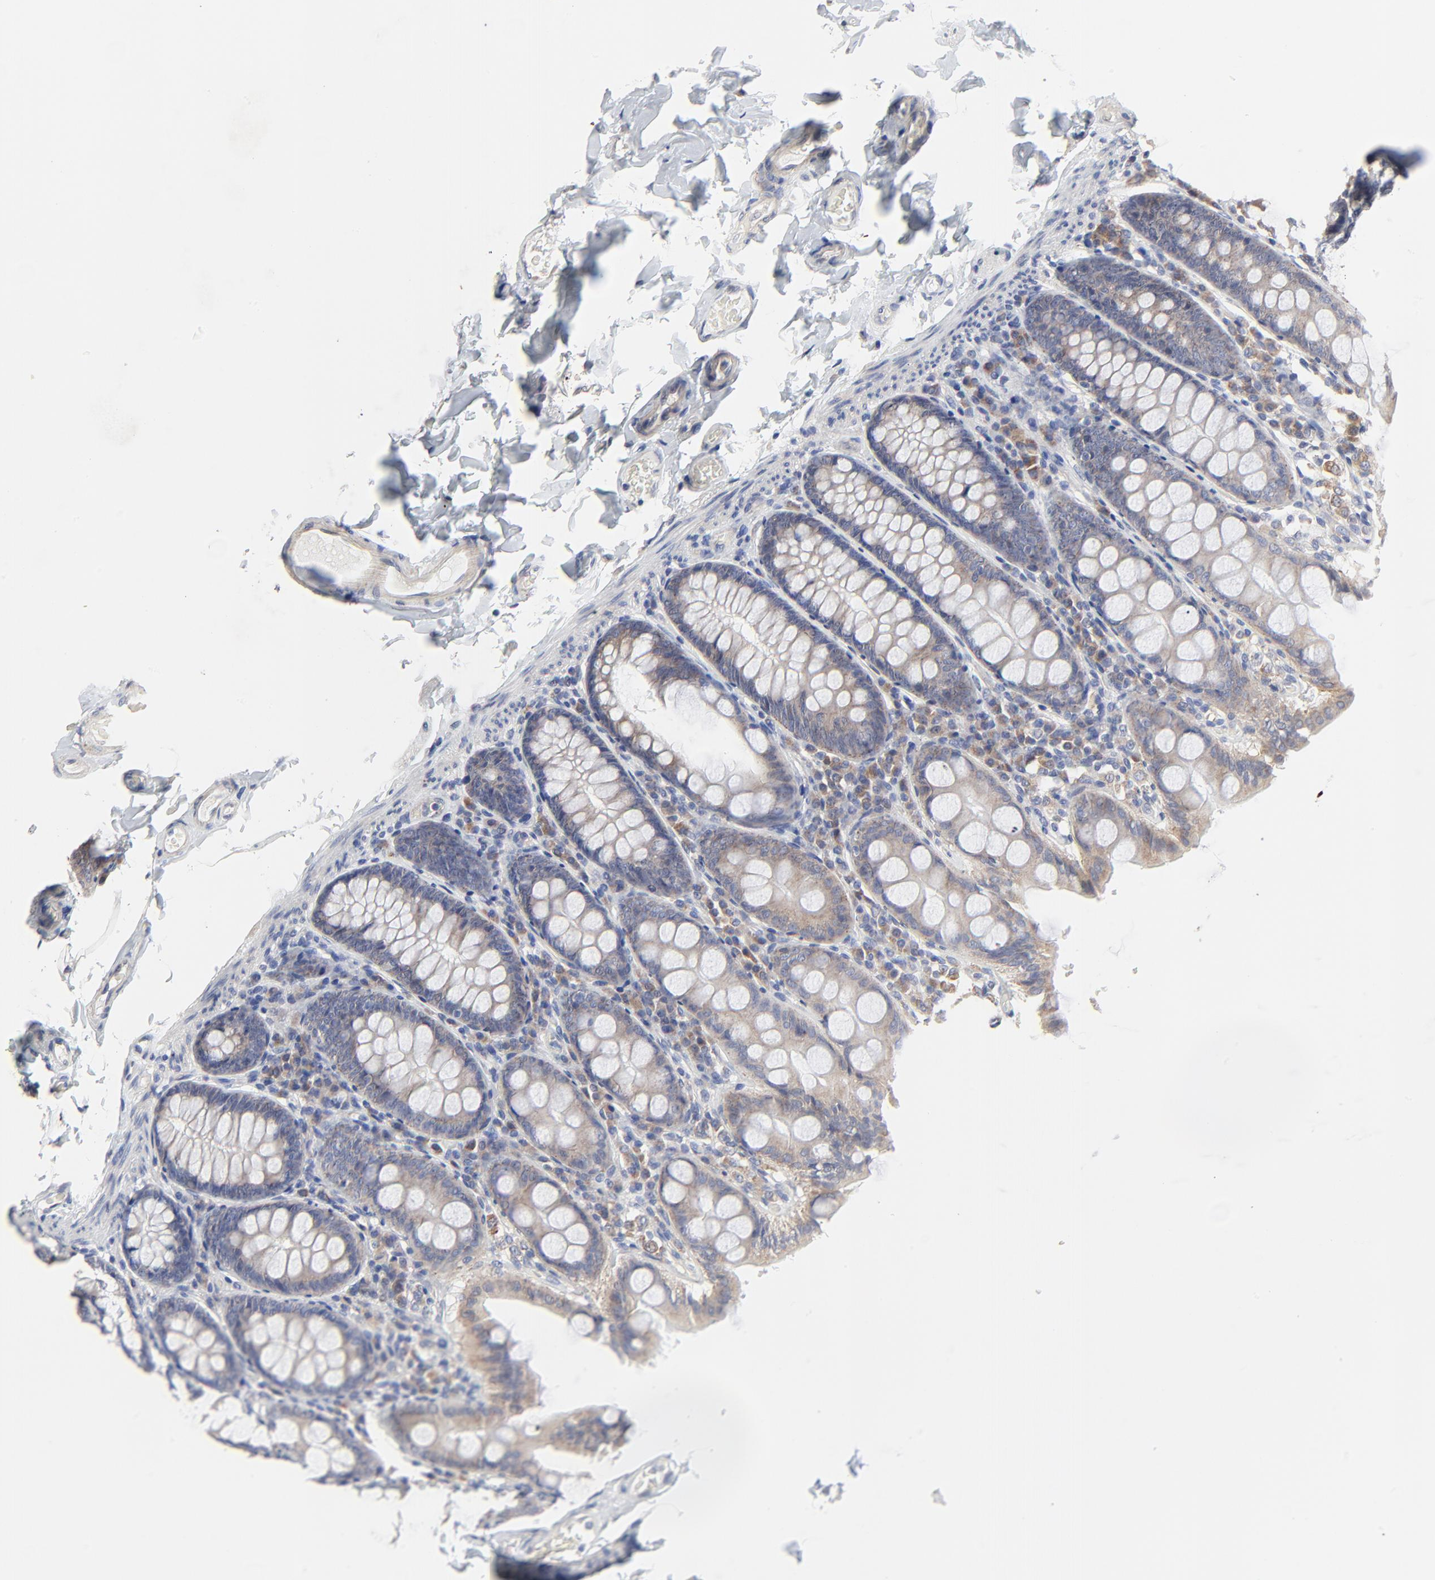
{"staining": {"intensity": "negative", "quantity": "none", "location": "none"}, "tissue": "colon", "cell_type": "Endothelial cells", "image_type": "normal", "snomed": [{"axis": "morphology", "description": "Normal tissue, NOS"}, {"axis": "topography", "description": "Colon"}], "caption": "Micrograph shows no significant protein expression in endothelial cells of benign colon. (DAB (3,3'-diaminobenzidine) immunohistochemistry (IHC), high magnification).", "gene": "DHRSX", "patient": {"sex": "female", "age": 61}}